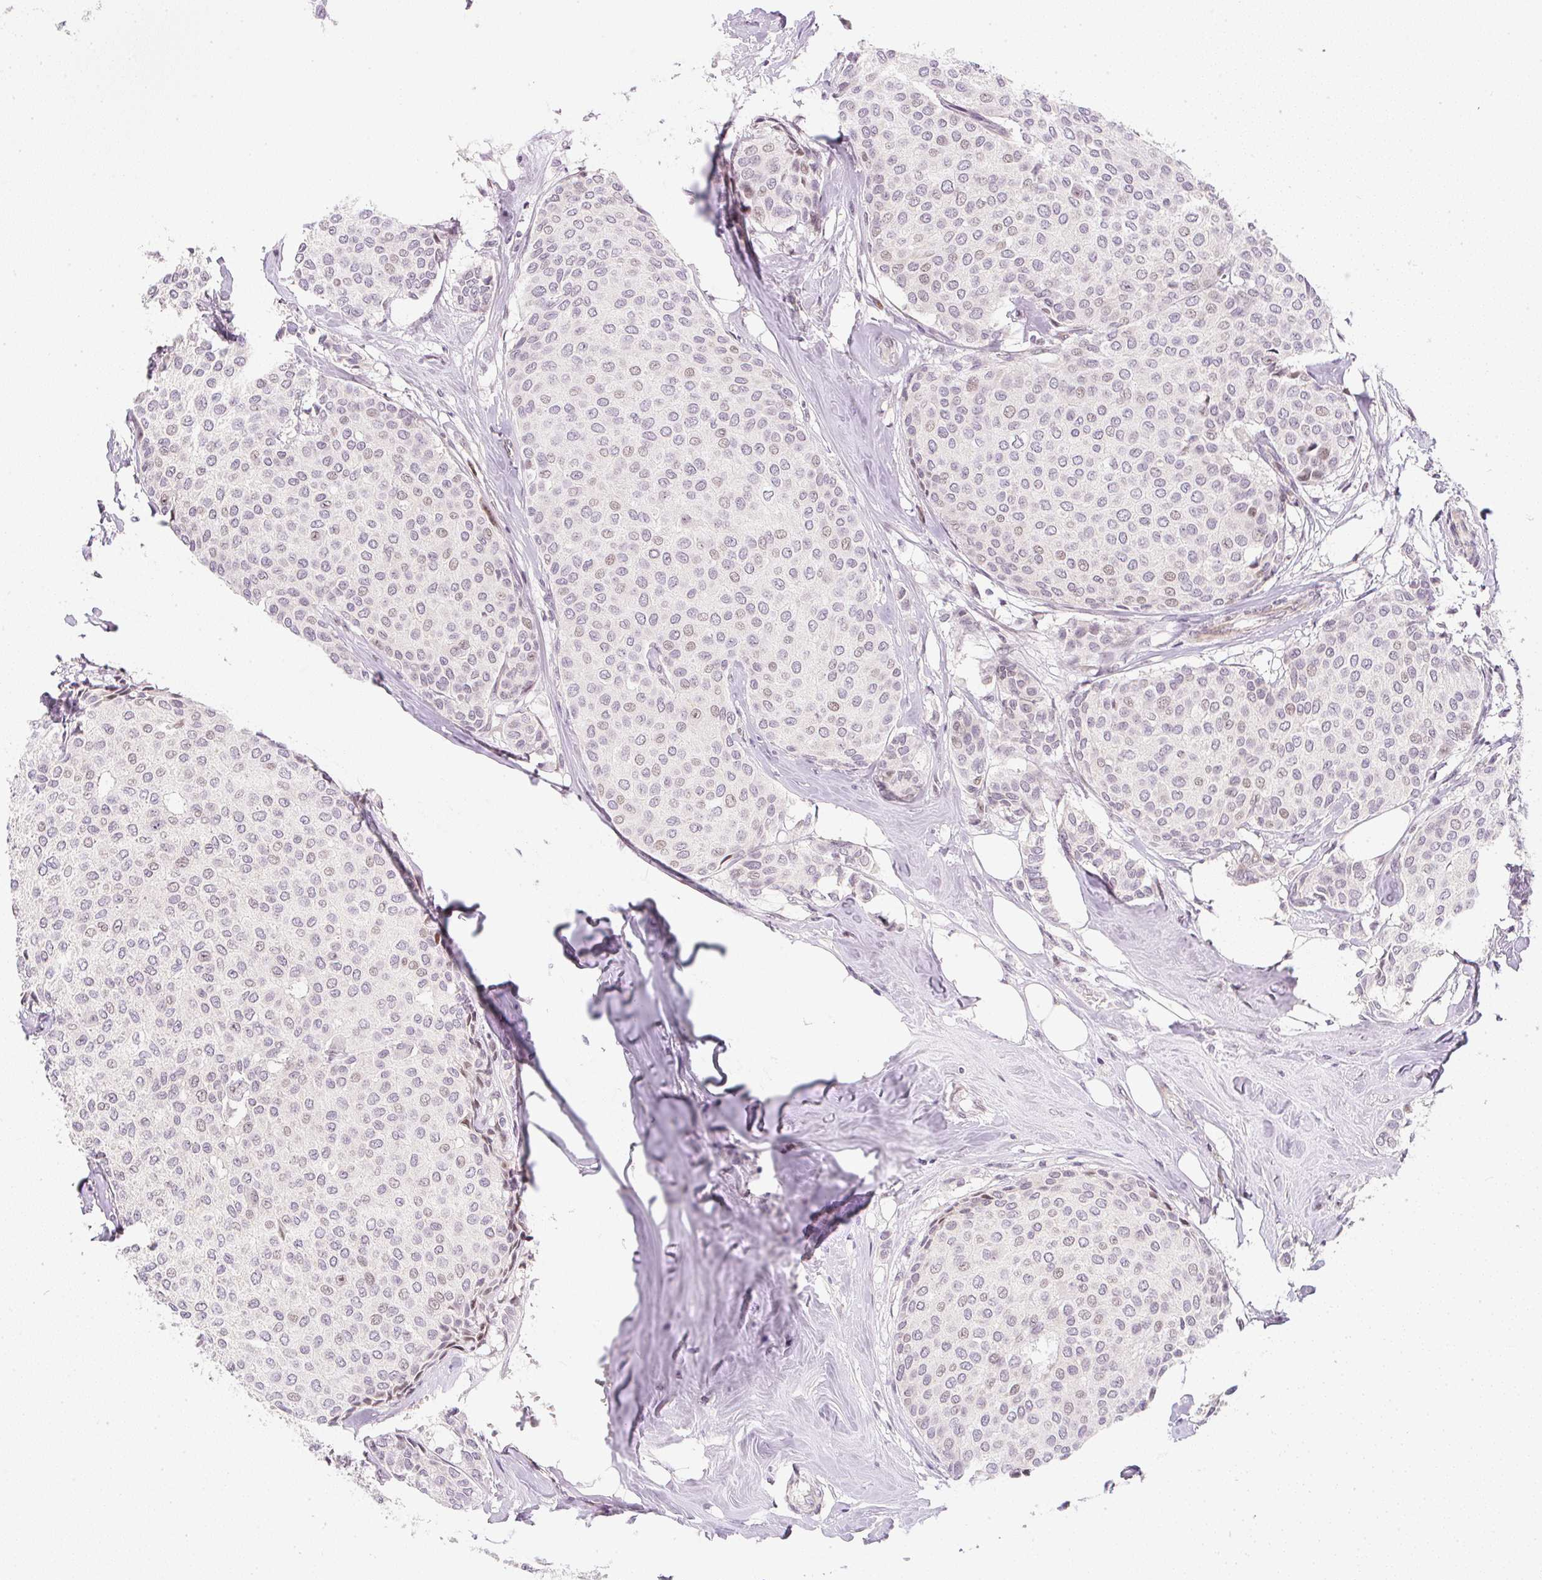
{"staining": {"intensity": "weak", "quantity": "<25%", "location": "nuclear"}, "tissue": "breast cancer", "cell_type": "Tumor cells", "image_type": "cancer", "snomed": [{"axis": "morphology", "description": "Duct carcinoma"}, {"axis": "topography", "description": "Breast"}], "caption": "The immunohistochemistry (IHC) histopathology image has no significant expression in tumor cells of intraductal carcinoma (breast) tissue.", "gene": "DPPA4", "patient": {"sex": "female", "age": 47}}